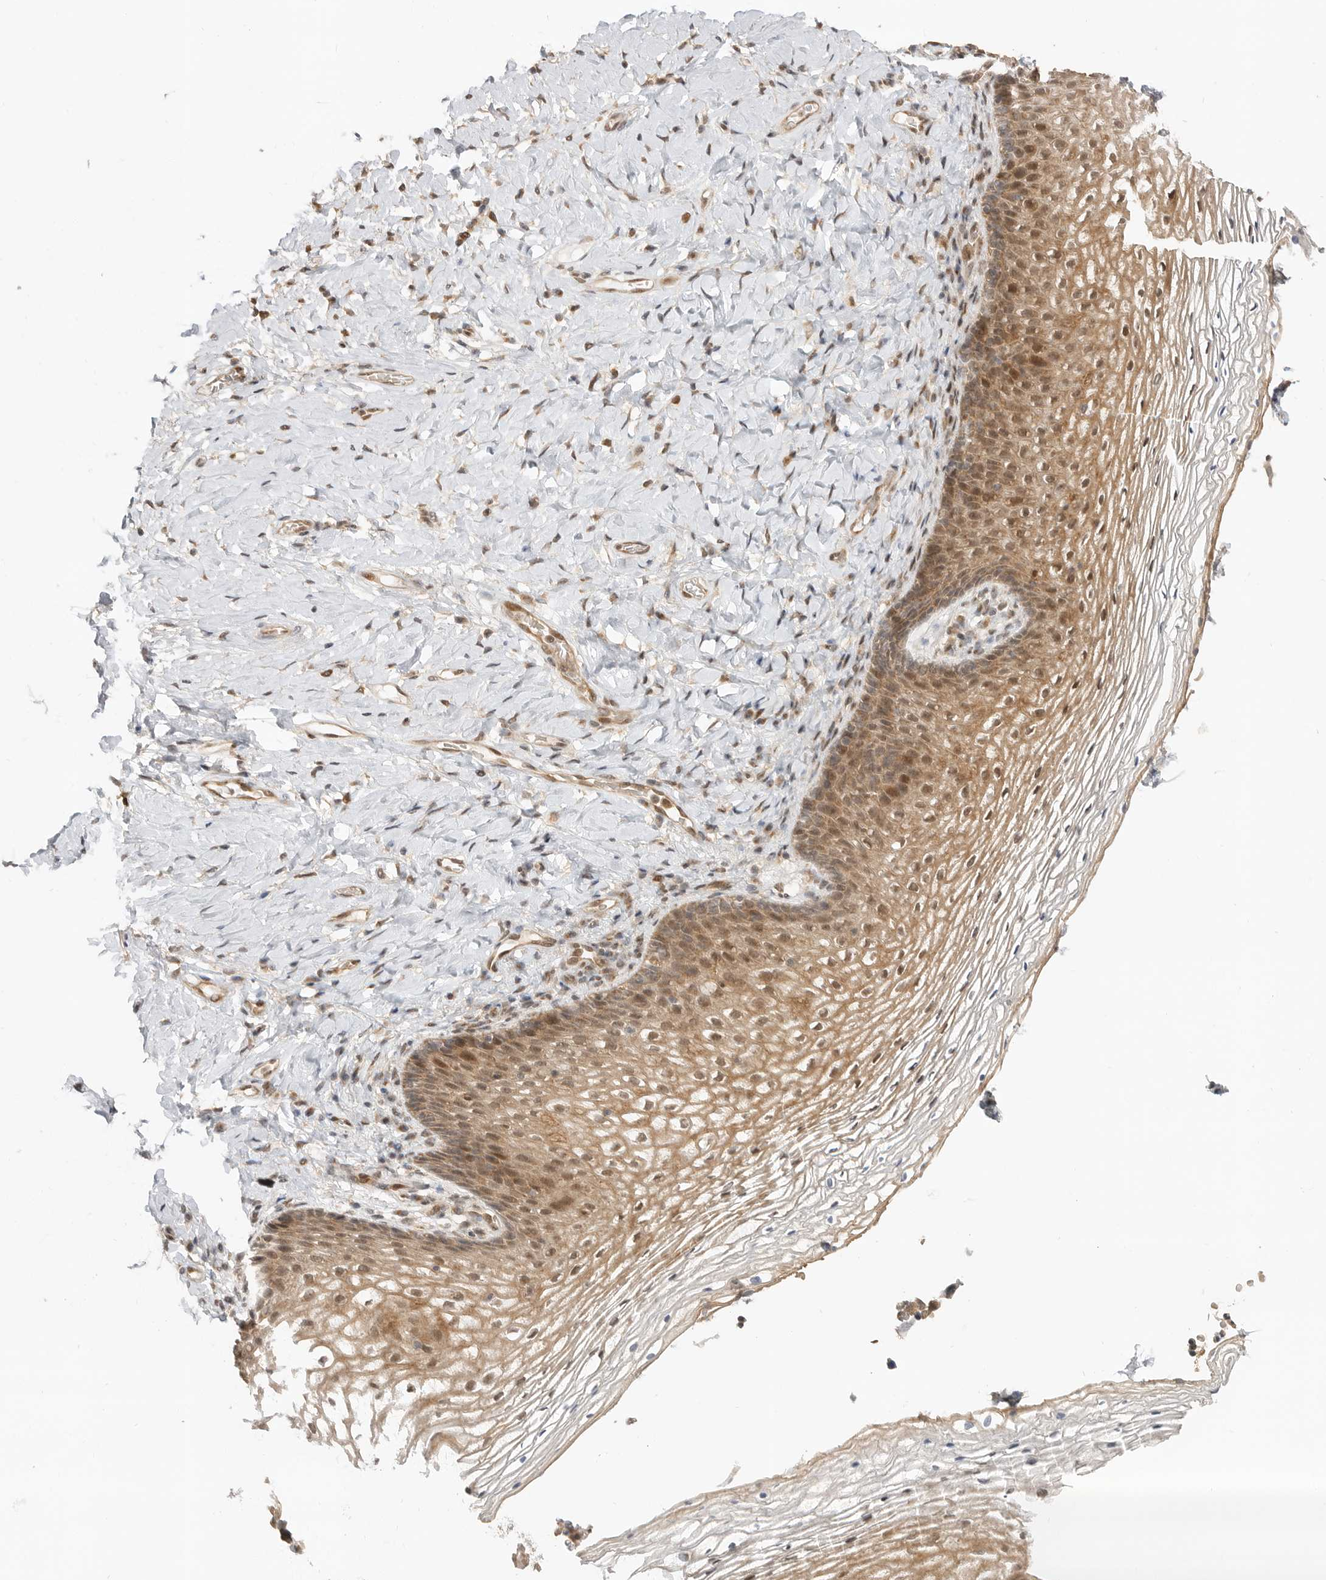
{"staining": {"intensity": "moderate", "quantity": ">75%", "location": "cytoplasmic/membranous,nuclear"}, "tissue": "vagina", "cell_type": "Squamous epithelial cells", "image_type": "normal", "snomed": [{"axis": "morphology", "description": "Normal tissue, NOS"}, {"axis": "topography", "description": "Vagina"}], "caption": "Immunohistochemical staining of benign human vagina demonstrates medium levels of moderate cytoplasmic/membranous,nuclear expression in approximately >75% of squamous epithelial cells. (IHC, brightfield microscopy, high magnification).", "gene": "ALKAL1", "patient": {"sex": "female", "age": 60}}